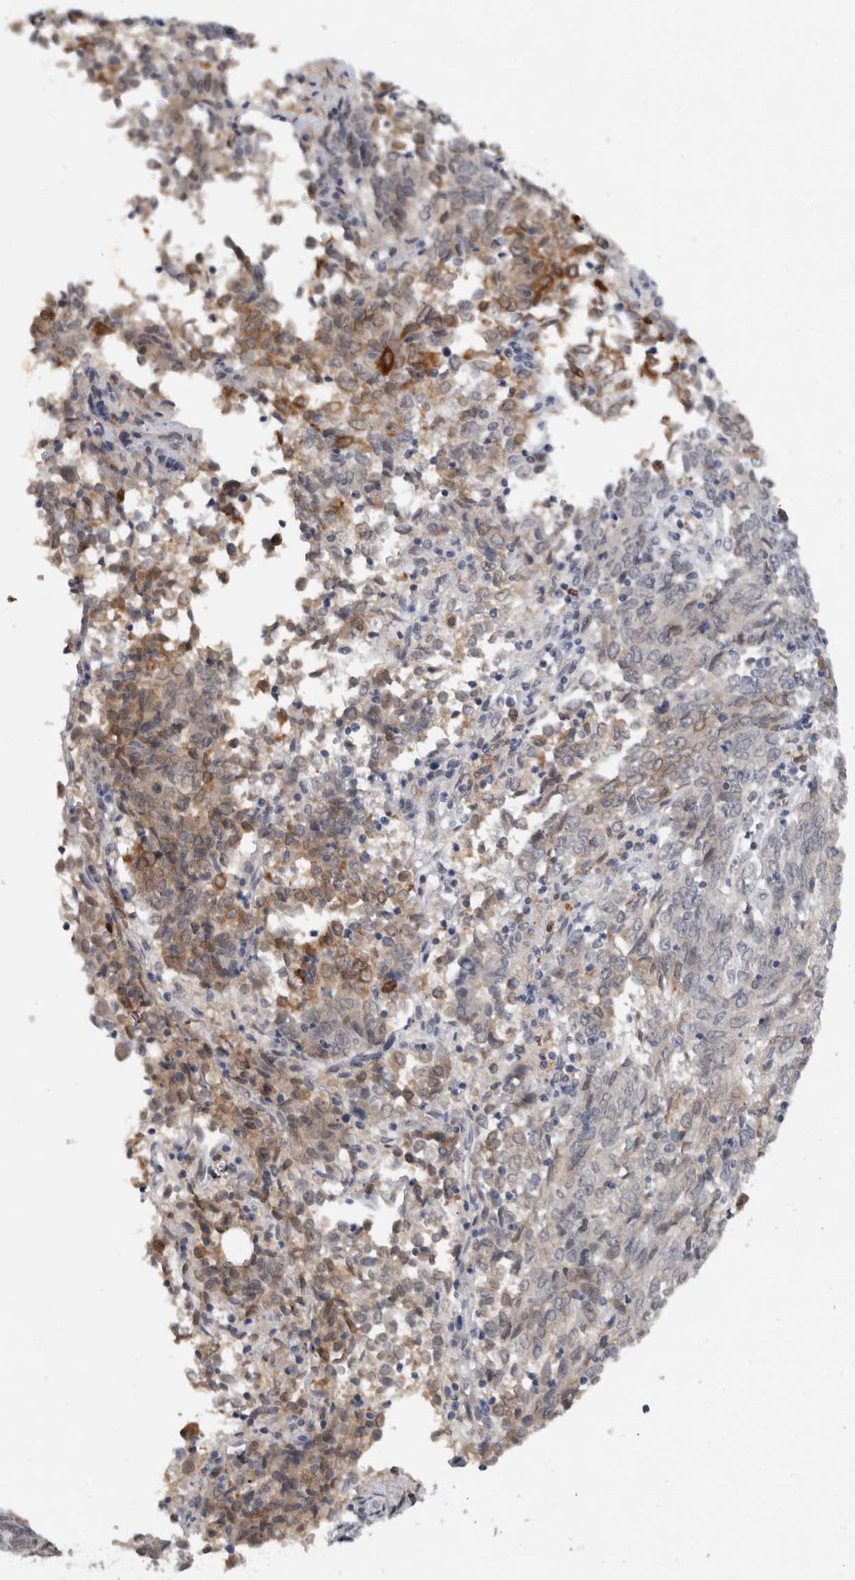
{"staining": {"intensity": "moderate", "quantity": "<25%", "location": "cytoplasmic/membranous"}, "tissue": "endometrial cancer", "cell_type": "Tumor cells", "image_type": "cancer", "snomed": [{"axis": "morphology", "description": "Adenocarcinoma, NOS"}, {"axis": "topography", "description": "Endometrium"}], "caption": "Moderate cytoplasmic/membranous staining for a protein is seen in about <25% of tumor cells of endometrial adenocarcinoma using immunohistochemistry.", "gene": "PRXL2A", "patient": {"sex": "female", "age": 80}}